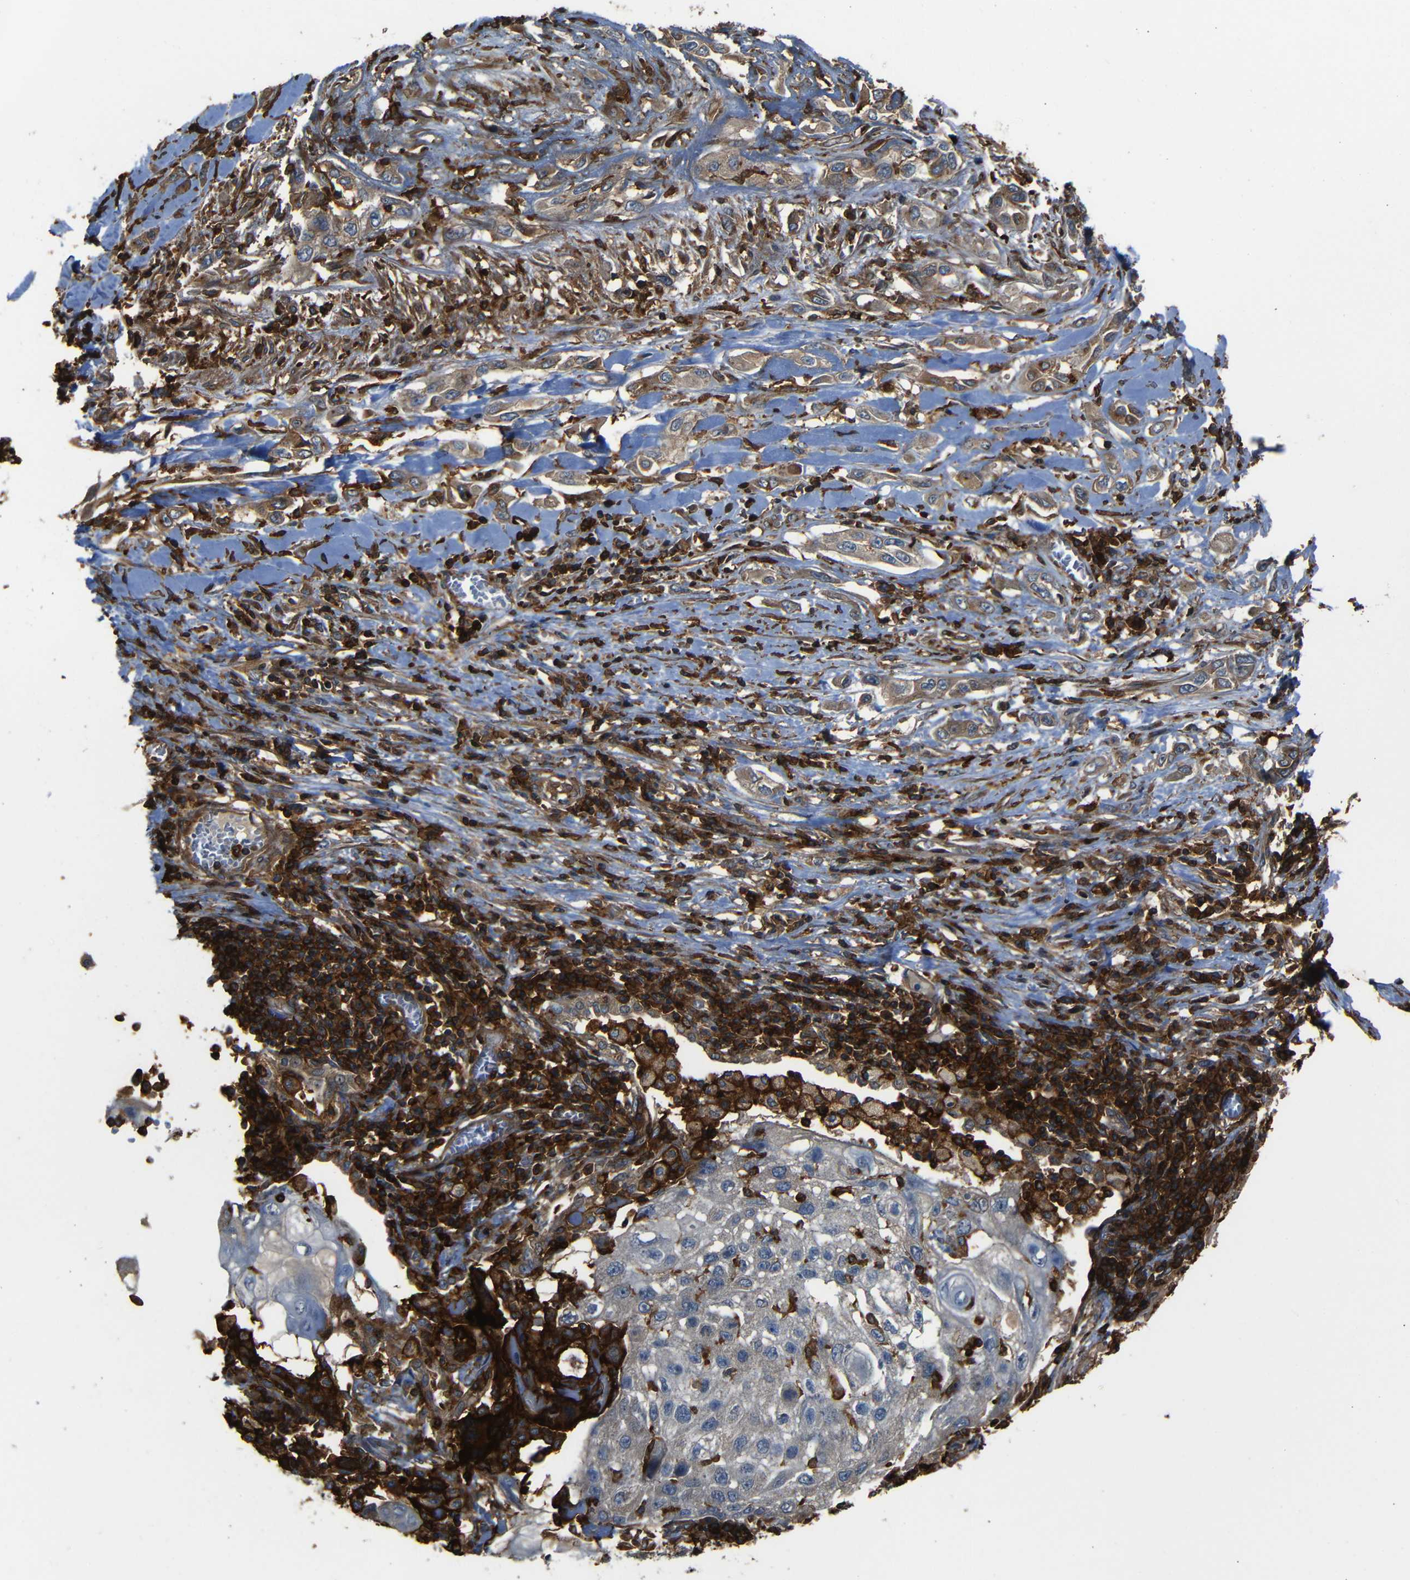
{"staining": {"intensity": "weak", "quantity": "<25%", "location": "cytoplasmic/membranous"}, "tissue": "lung cancer", "cell_type": "Tumor cells", "image_type": "cancer", "snomed": [{"axis": "morphology", "description": "Squamous cell carcinoma, NOS"}, {"axis": "topography", "description": "Lung"}], "caption": "Lung cancer (squamous cell carcinoma) was stained to show a protein in brown. There is no significant expression in tumor cells. Brightfield microscopy of IHC stained with DAB (3,3'-diaminobenzidine) (brown) and hematoxylin (blue), captured at high magnification.", "gene": "ADGRE5", "patient": {"sex": "male", "age": 71}}